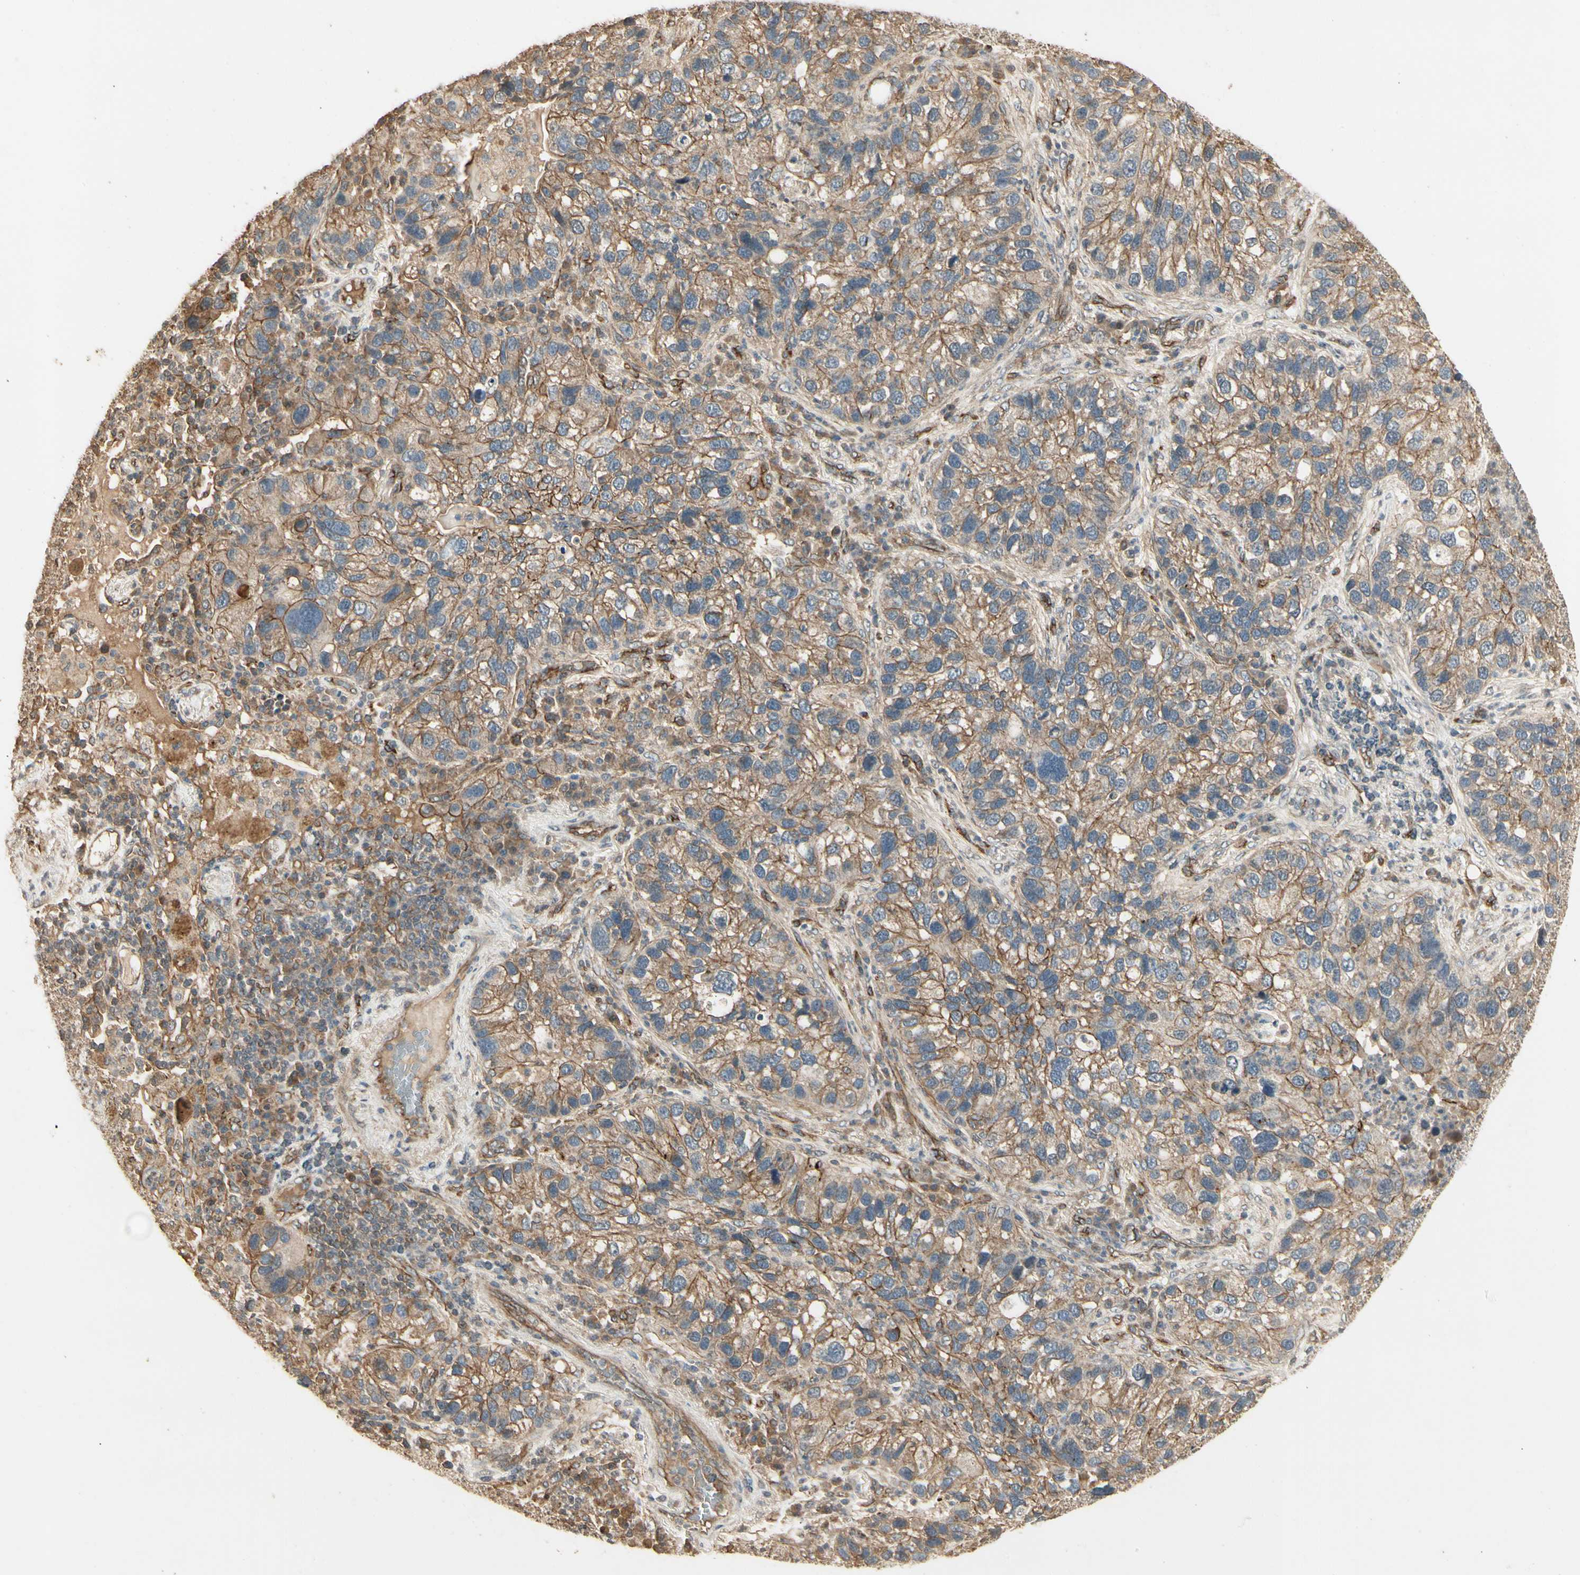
{"staining": {"intensity": "moderate", "quantity": ">75%", "location": "cytoplasmic/membranous"}, "tissue": "lung cancer", "cell_type": "Tumor cells", "image_type": "cancer", "snomed": [{"axis": "morphology", "description": "Normal tissue, NOS"}, {"axis": "morphology", "description": "Adenocarcinoma, NOS"}, {"axis": "topography", "description": "Bronchus"}, {"axis": "topography", "description": "Lung"}], "caption": "An image of lung adenocarcinoma stained for a protein displays moderate cytoplasmic/membranous brown staining in tumor cells. The staining was performed using DAB, with brown indicating positive protein expression. Nuclei are stained blue with hematoxylin.", "gene": "RNF180", "patient": {"sex": "male", "age": 54}}